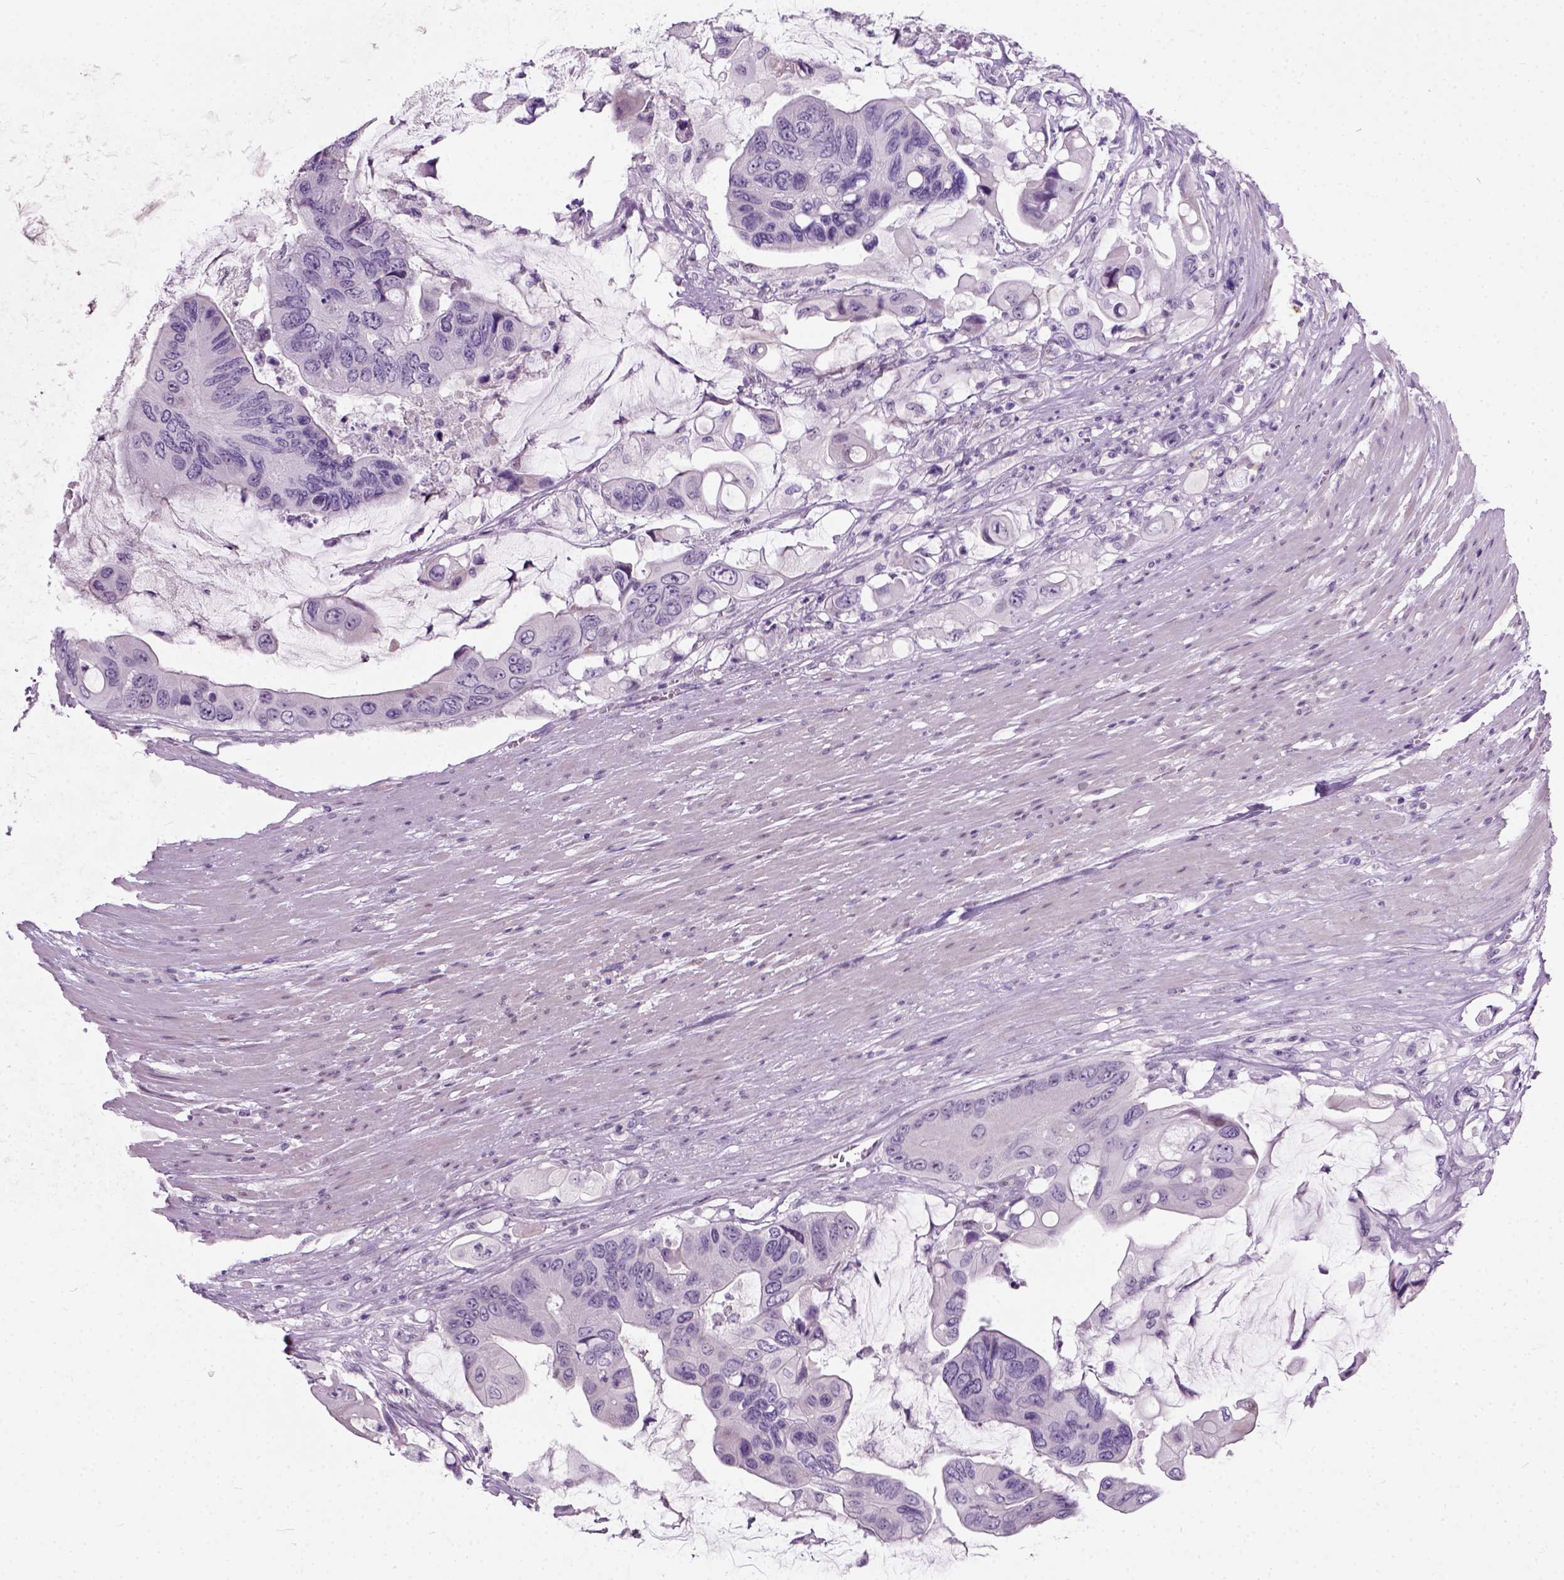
{"staining": {"intensity": "negative", "quantity": "none", "location": "none"}, "tissue": "colorectal cancer", "cell_type": "Tumor cells", "image_type": "cancer", "snomed": [{"axis": "morphology", "description": "Adenocarcinoma, NOS"}, {"axis": "topography", "description": "Rectum"}], "caption": "The histopathology image displays no significant positivity in tumor cells of colorectal cancer.", "gene": "AXDND1", "patient": {"sex": "male", "age": 63}}